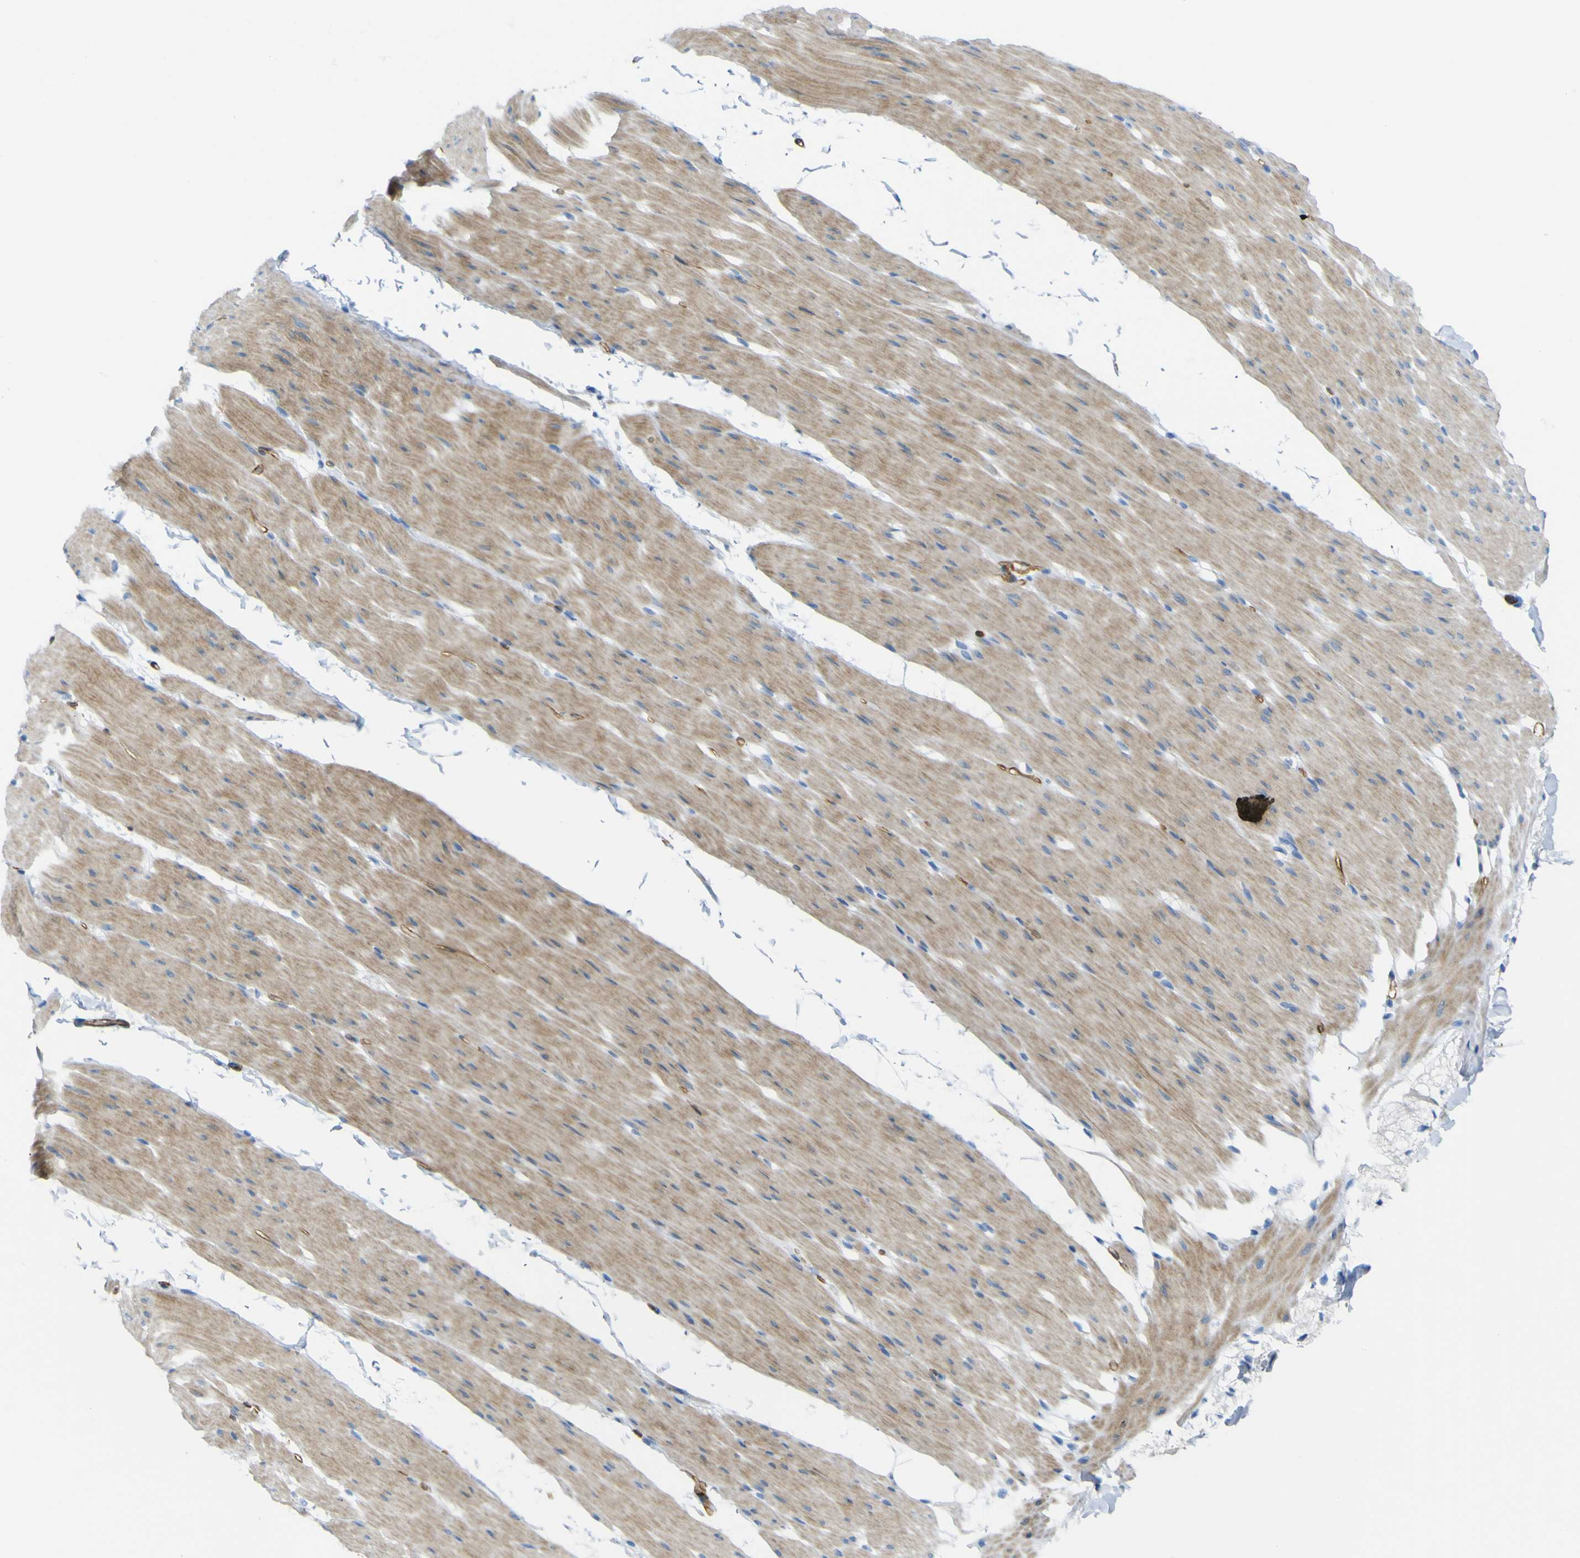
{"staining": {"intensity": "weak", "quantity": "25%-75%", "location": "cytoplasmic/membranous"}, "tissue": "smooth muscle", "cell_type": "Smooth muscle cells", "image_type": "normal", "snomed": [{"axis": "morphology", "description": "Normal tissue, NOS"}, {"axis": "topography", "description": "Smooth muscle"}, {"axis": "topography", "description": "Colon"}], "caption": "Brown immunohistochemical staining in unremarkable smooth muscle reveals weak cytoplasmic/membranous expression in about 25%-75% of smooth muscle cells.", "gene": "CD93", "patient": {"sex": "male", "age": 67}}